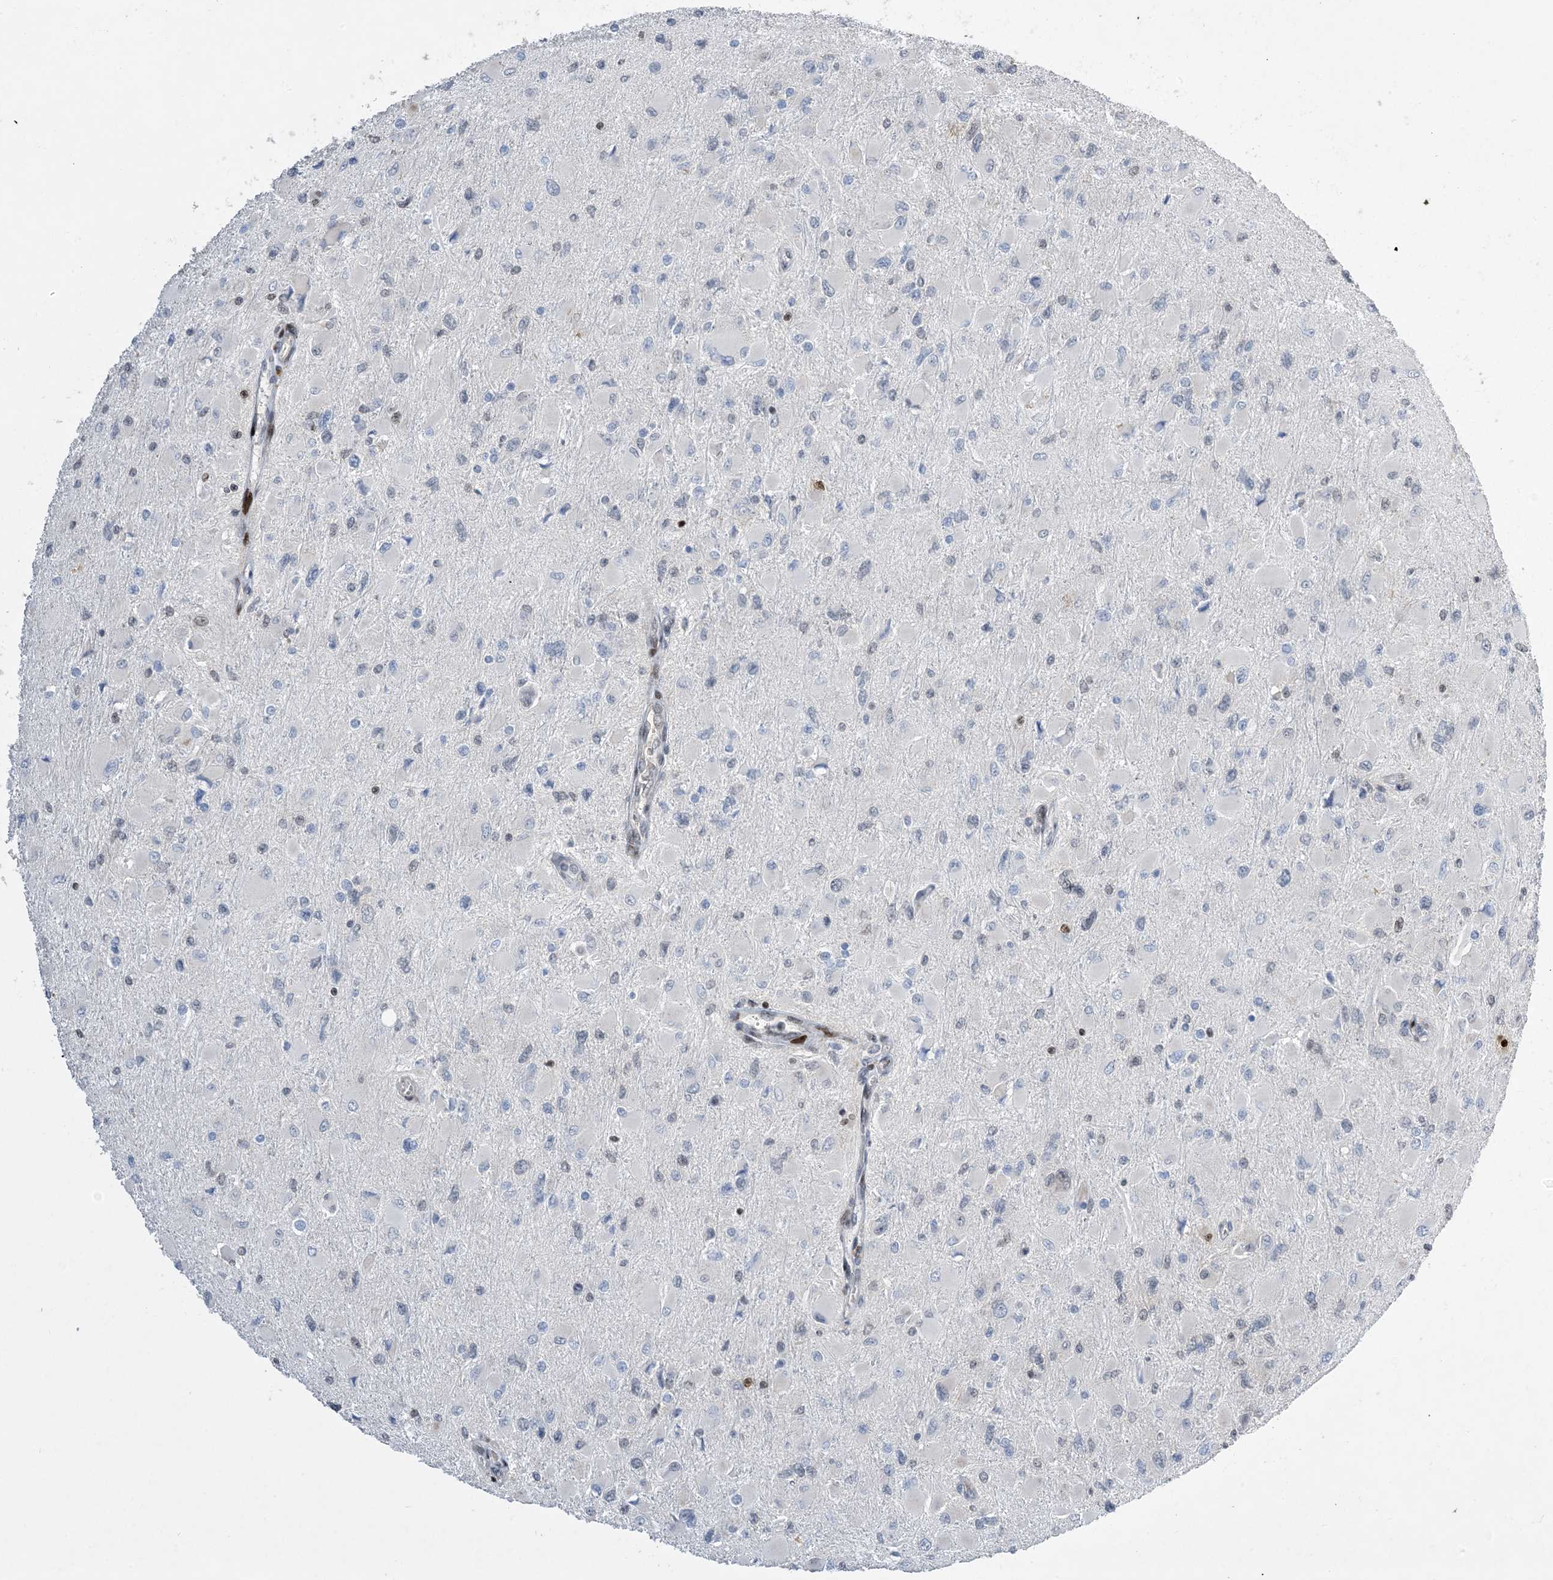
{"staining": {"intensity": "negative", "quantity": "none", "location": "none"}, "tissue": "glioma", "cell_type": "Tumor cells", "image_type": "cancer", "snomed": [{"axis": "morphology", "description": "Glioma, malignant, High grade"}, {"axis": "topography", "description": "Cerebral cortex"}], "caption": "Malignant glioma (high-grade) stained for a protein using immunohistochemistry demonstrates no positivity tumor cells.", "gene": "SLC25A53", "patient": {"sex": "female", "age": 36}}